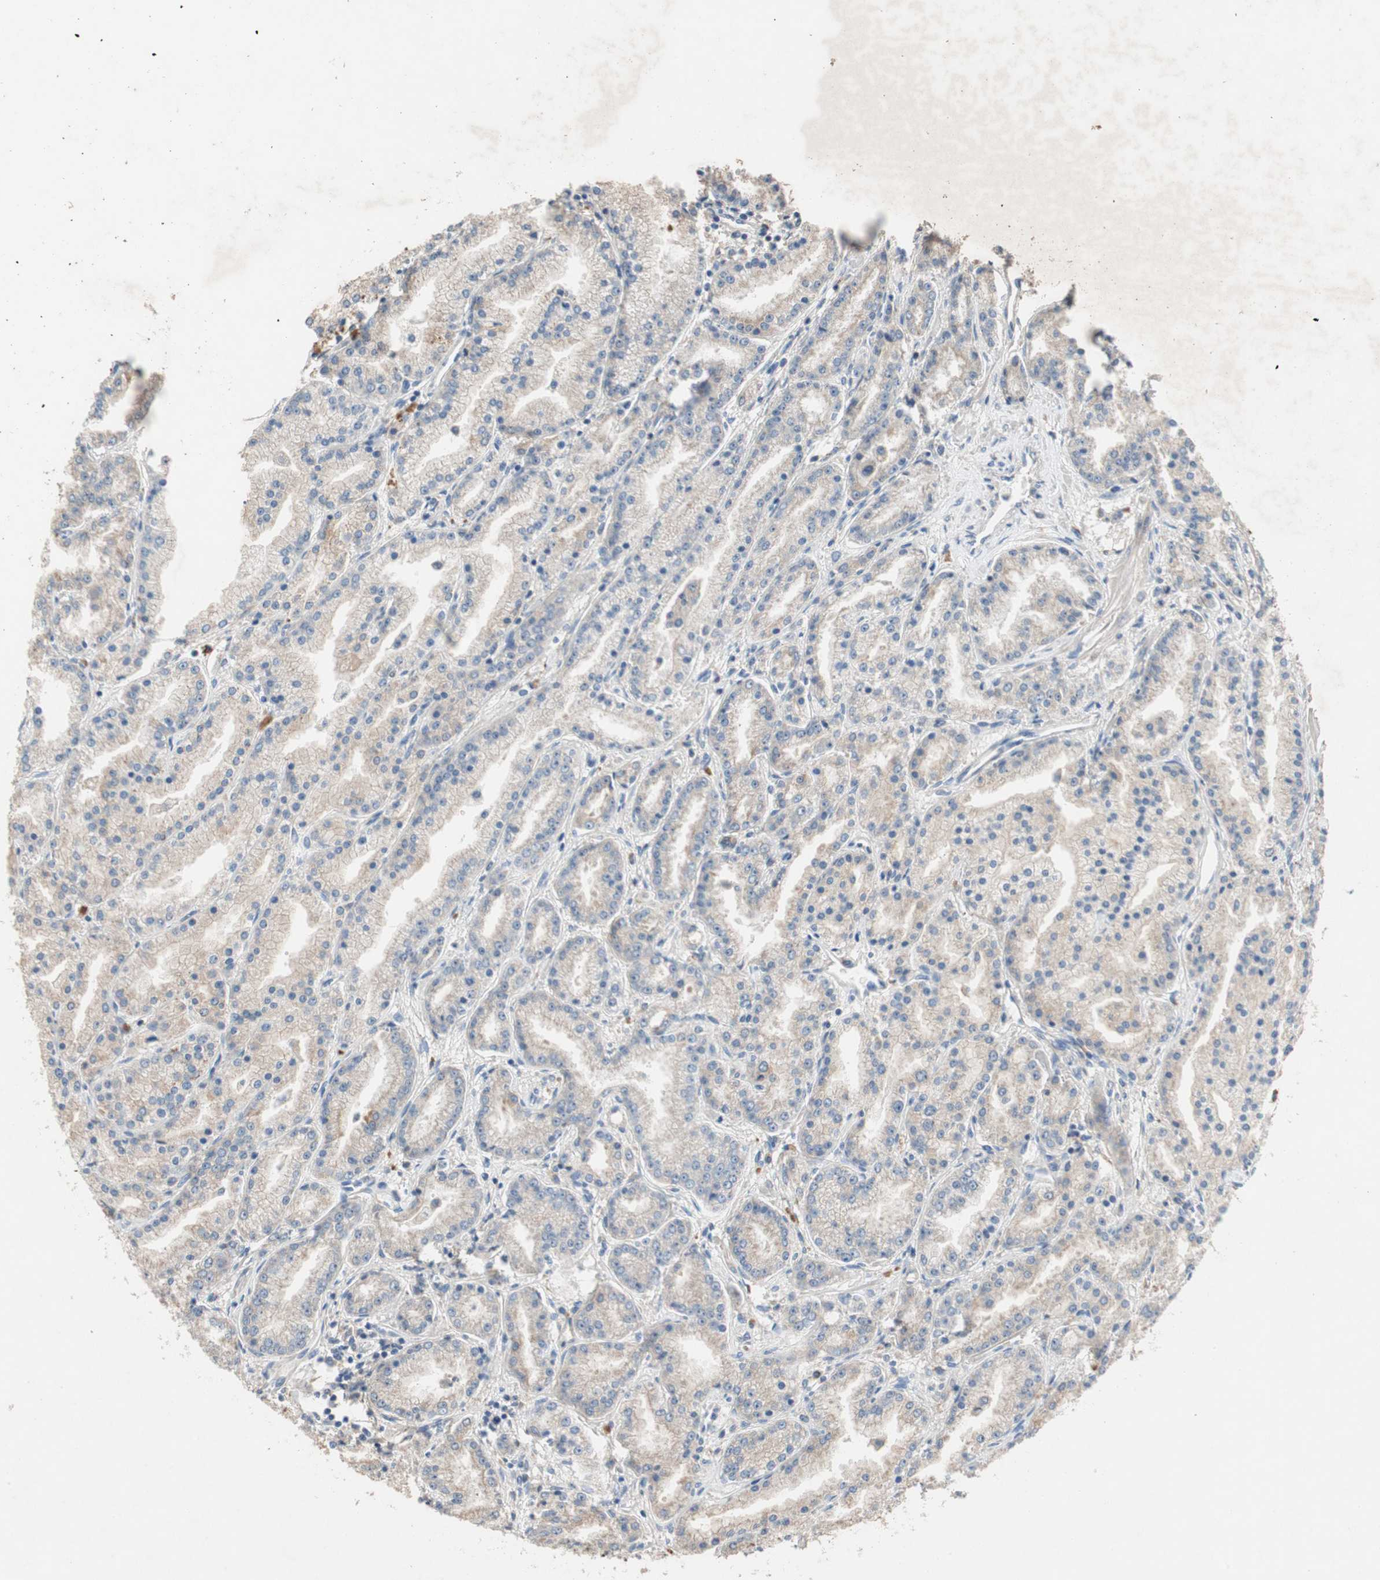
{"staining": {"intensity": "weak", "quantity": "25%-75%", "location": "cytoplasmic/membranous"}, "tissue": "prostate cancer", "cell_type": "Tumor cells", "image_type": "cancer", "snomed": [{"axis": "morphology", "description": "Adenocarcinoma, High grade"}, {"axis": "topography", "description": "Prostate"}], "caption": "Adenocarcinoma (high-grade) (prostate) stained with DAB (3,3'-diaminobenzidine) IHC shows low levels of weak cytoplasmic/membranous expression in about 25%-75% of tumor cells.", "gene": "ADAP1", "patient": {"sex": "male", "age": 61}}